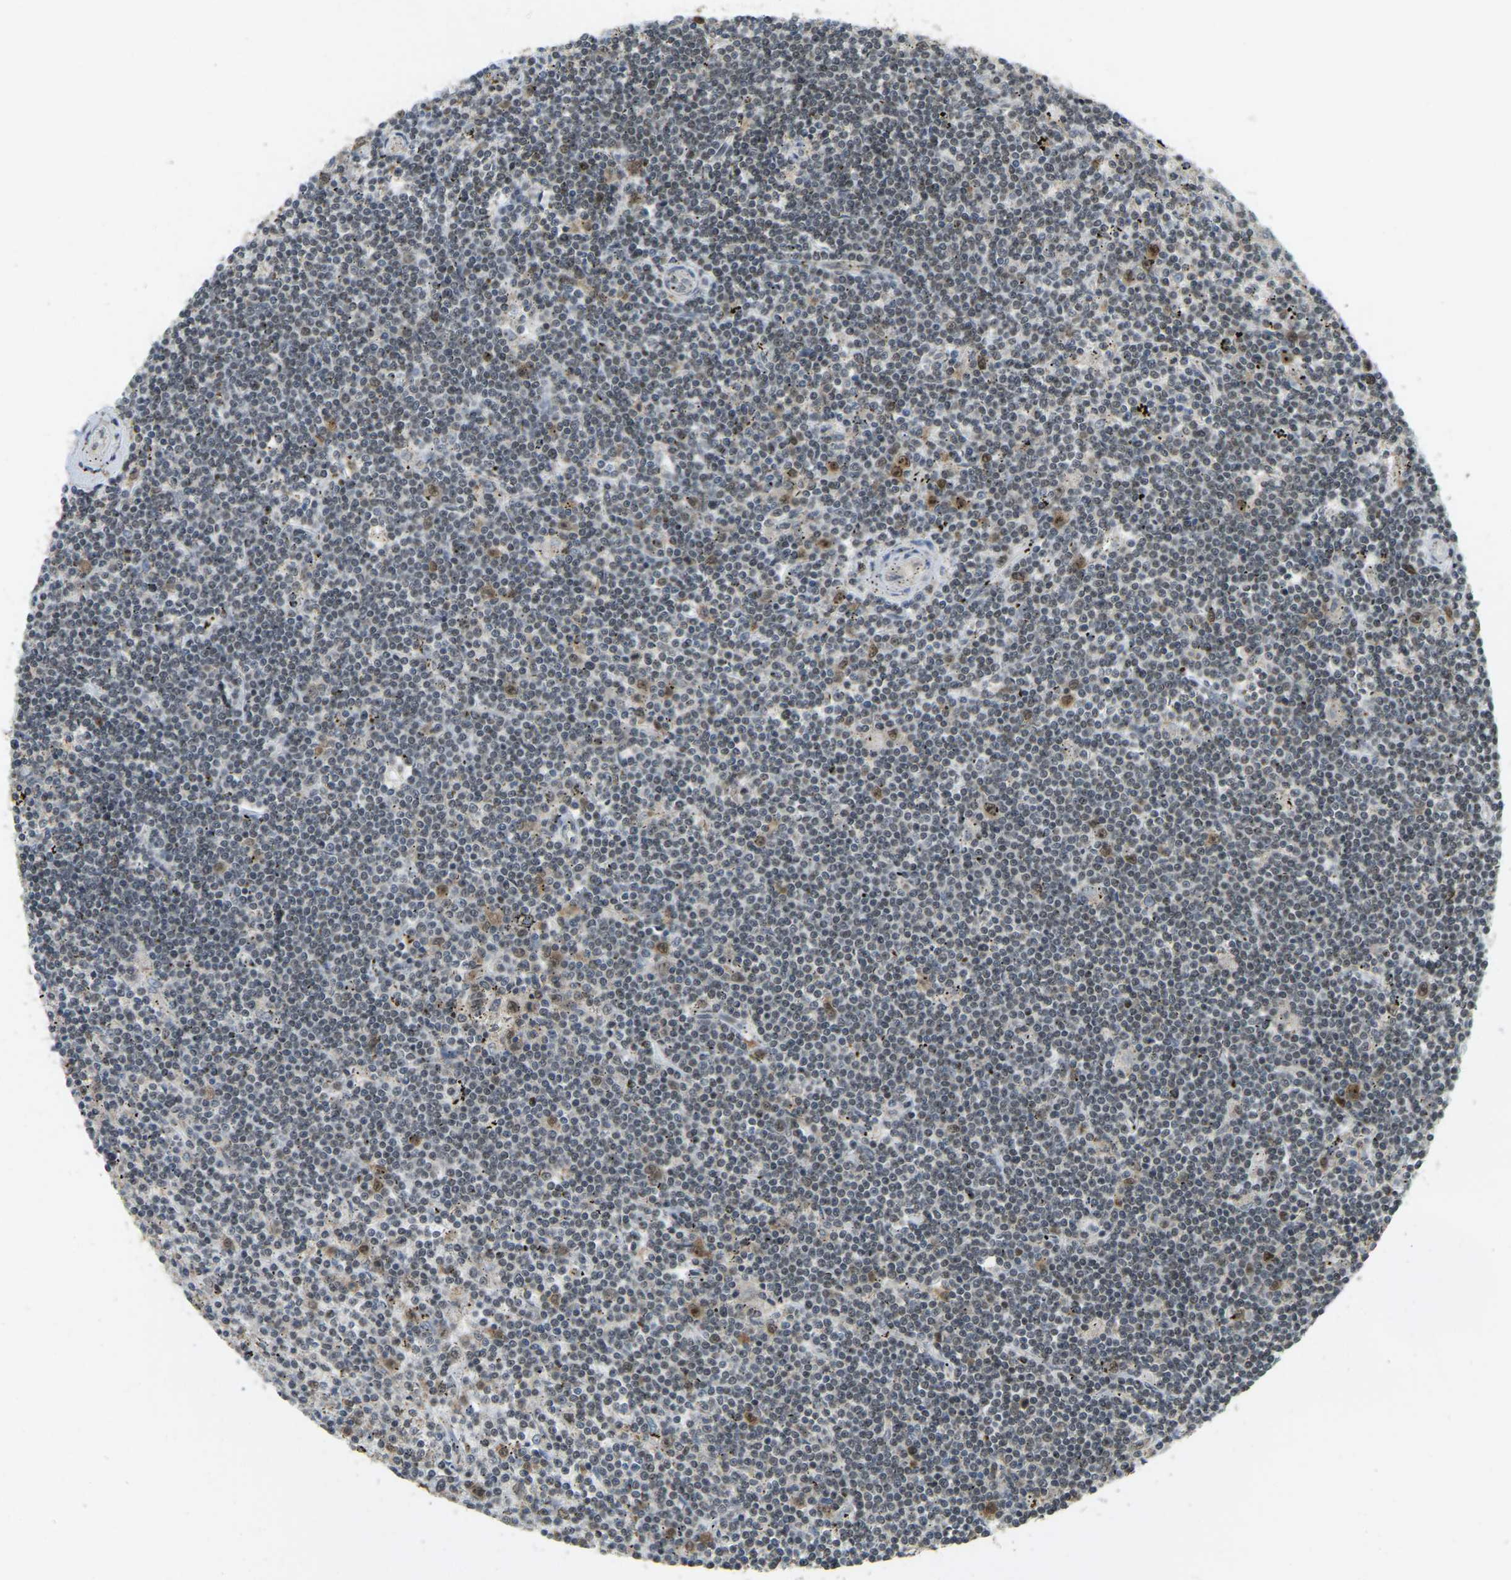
{"staining": {"intensity": "moderate", "quantity": "<25%", "location": "nuclear"}, "tissue": "lymphoma", "cell_type": "Tumor cells", "image_type": "cancer", "snomed": [{"axis": "morphology", "description": "Malignant lymphoma, non-Hodgkin's type, Low grade"}, {"axis": "topography", "description": "Spleen"}], "caption": "Low-grade malignant lymphoma, non-Hodgkin's type tissue demonstrates moderate nuclear positivity in approximately <25% of tumor cells The staining was performed using DAB to visualize the protein expression in brown, while the nuclei were stained in blue with hematoxylin (Magnification: 20x).", "gene": "BRF2", "patient": {"sex": "male", "age": 76}}